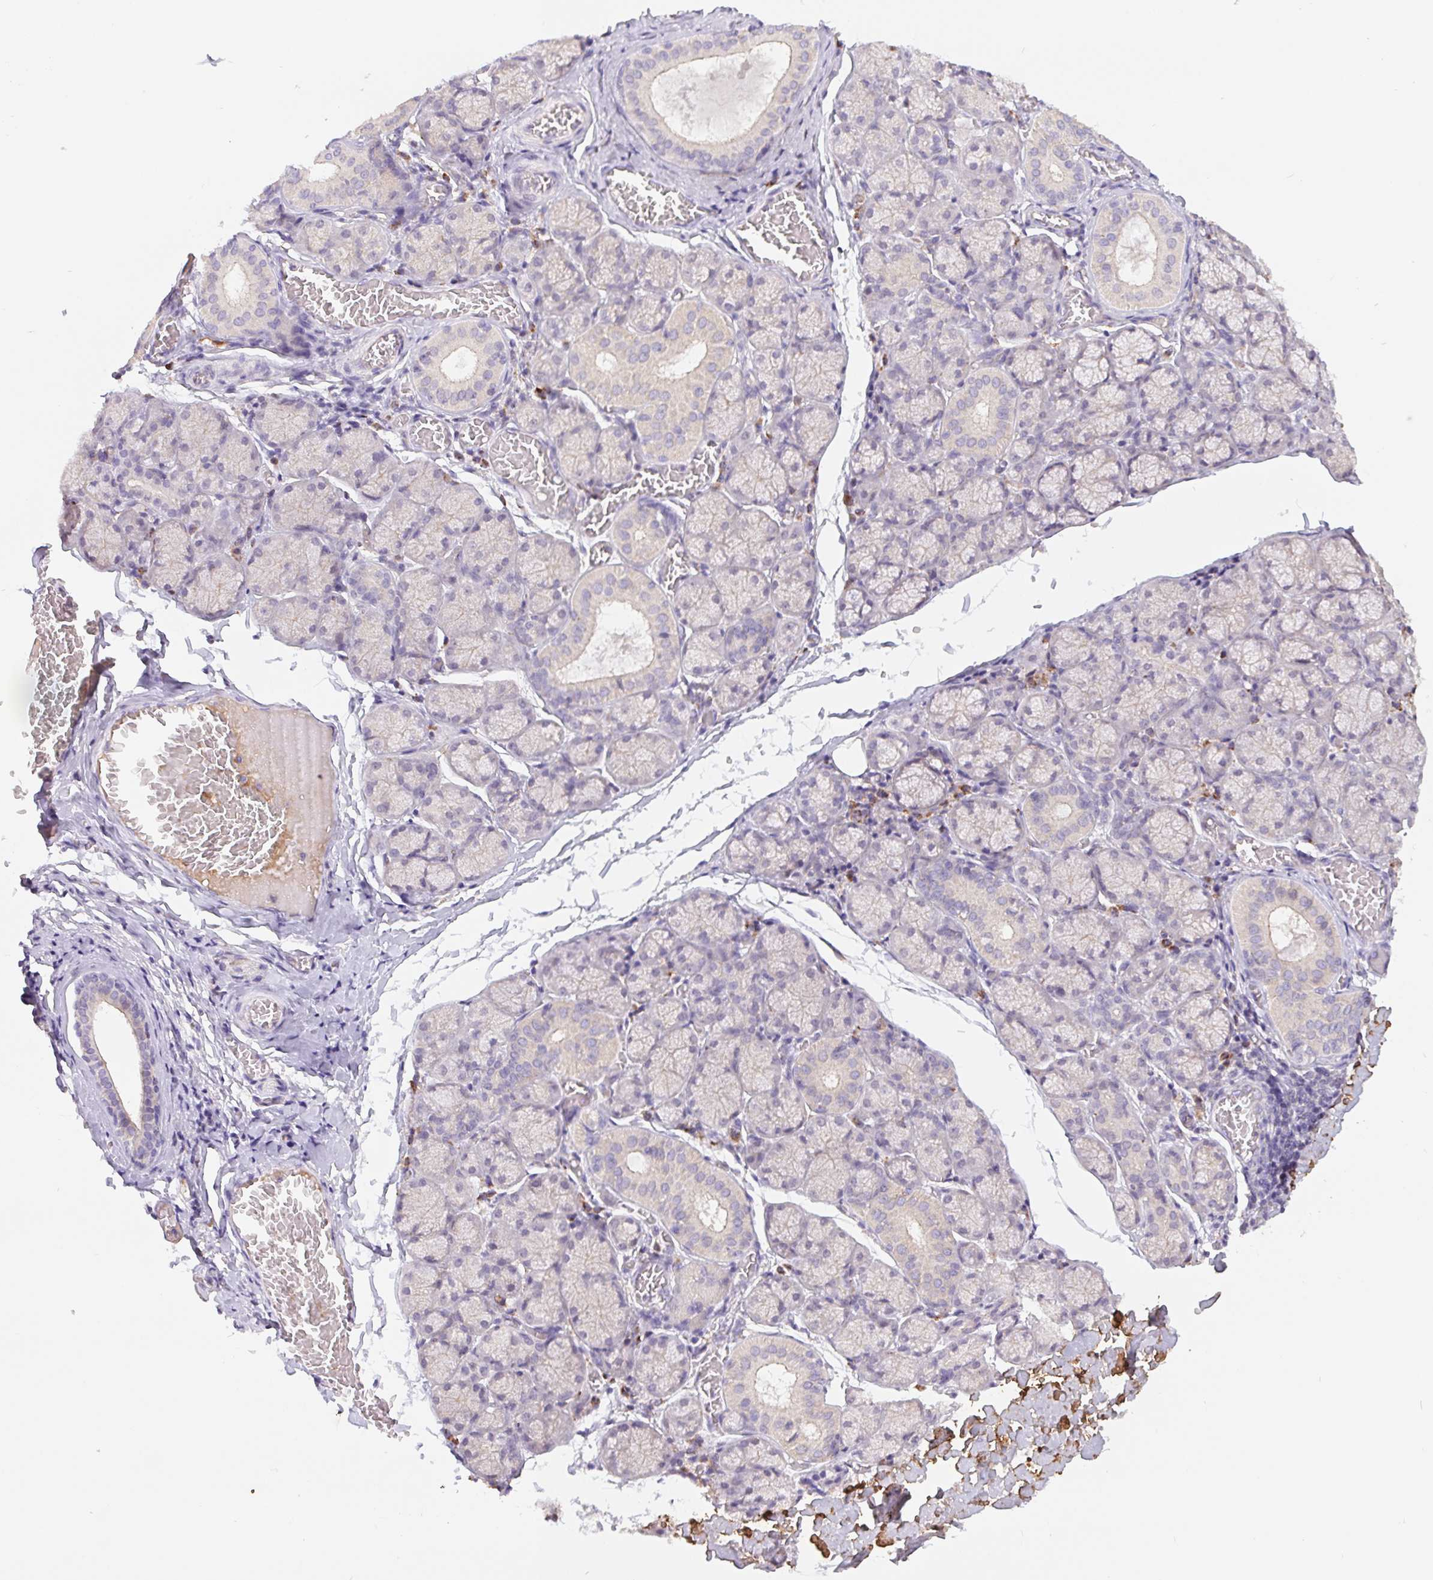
{"staining": {"intensity": "negative", "quantity": "none", "location": "none"}, "tissue": "salivary gland", "cell_type": "Glandular cells", "image_type": "normal", "snomed": [{"axis": "morphology", "description": "Normal tissue, NOS"}, {"axis": "topography", "description": "Salivary gland"}], "caption": "Immunohistochemistry (IHC) of benign human salivary gland reveals no expression in glandular cells. (DAB (3,3'-diaminobenzidine) immunohistochemistry (IHC) with hematoxylin counter stain).", "gene": "EMC6", "patient": {"sex": "female", "age": 24}}